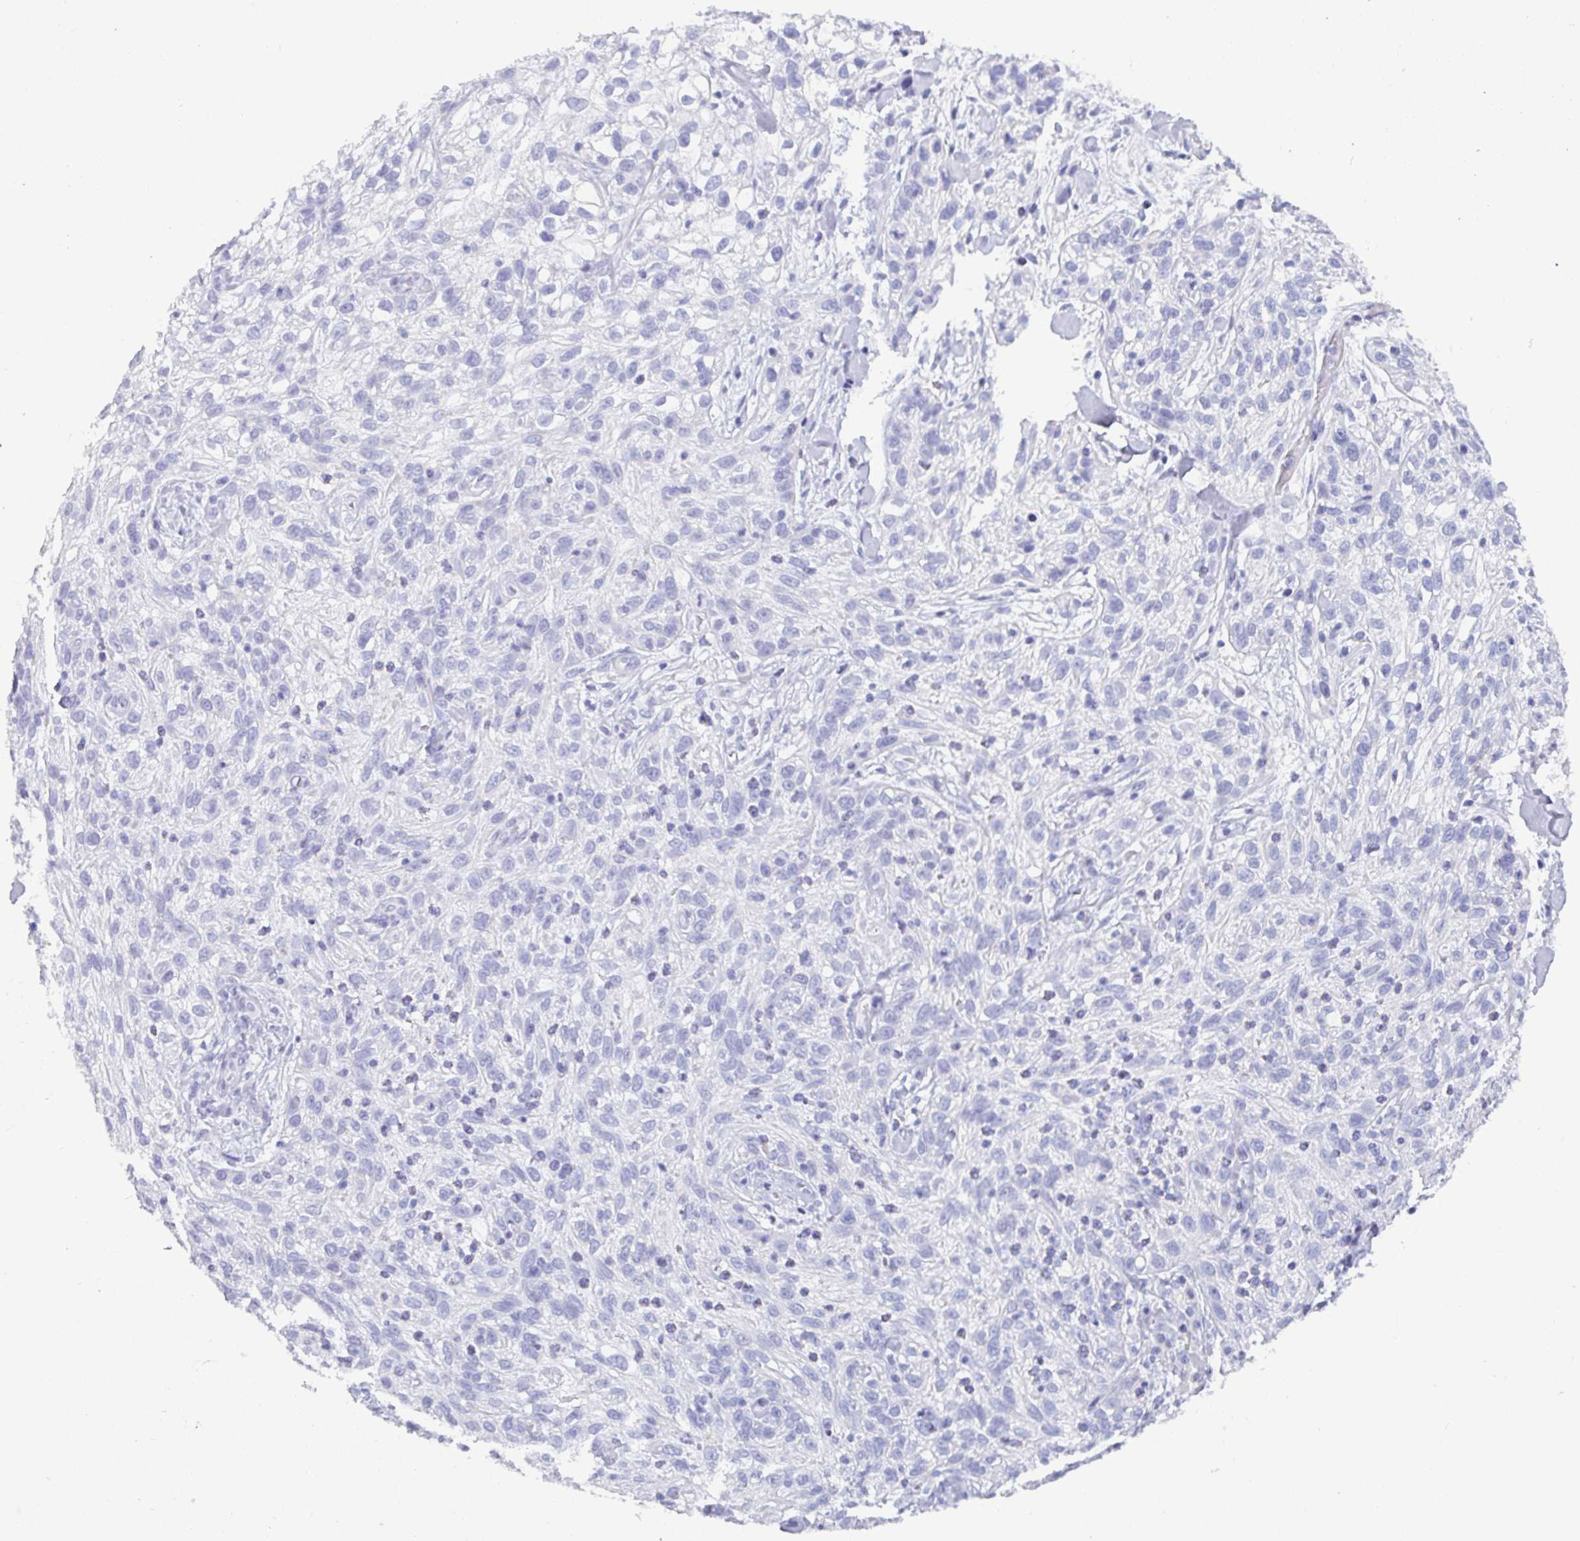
{"staining": {"intensity": "negative", "quantity": "none", "location": "none"}, "tissue": "skin cancer", "cell_type": "Tumor cells", "image_type": "cancer", "snomed": [{"axis": "morphology", "description": "Squamous cell carcinoma, NOS"}, {"axis": "topography", "description": "Skin"}], "caption": "DAB immunohistochemical staining of human skin cancer shows no significant expression in tumor cells.", "gene": "TMEM241", "patient": {"sex": "male", "age": 82}}